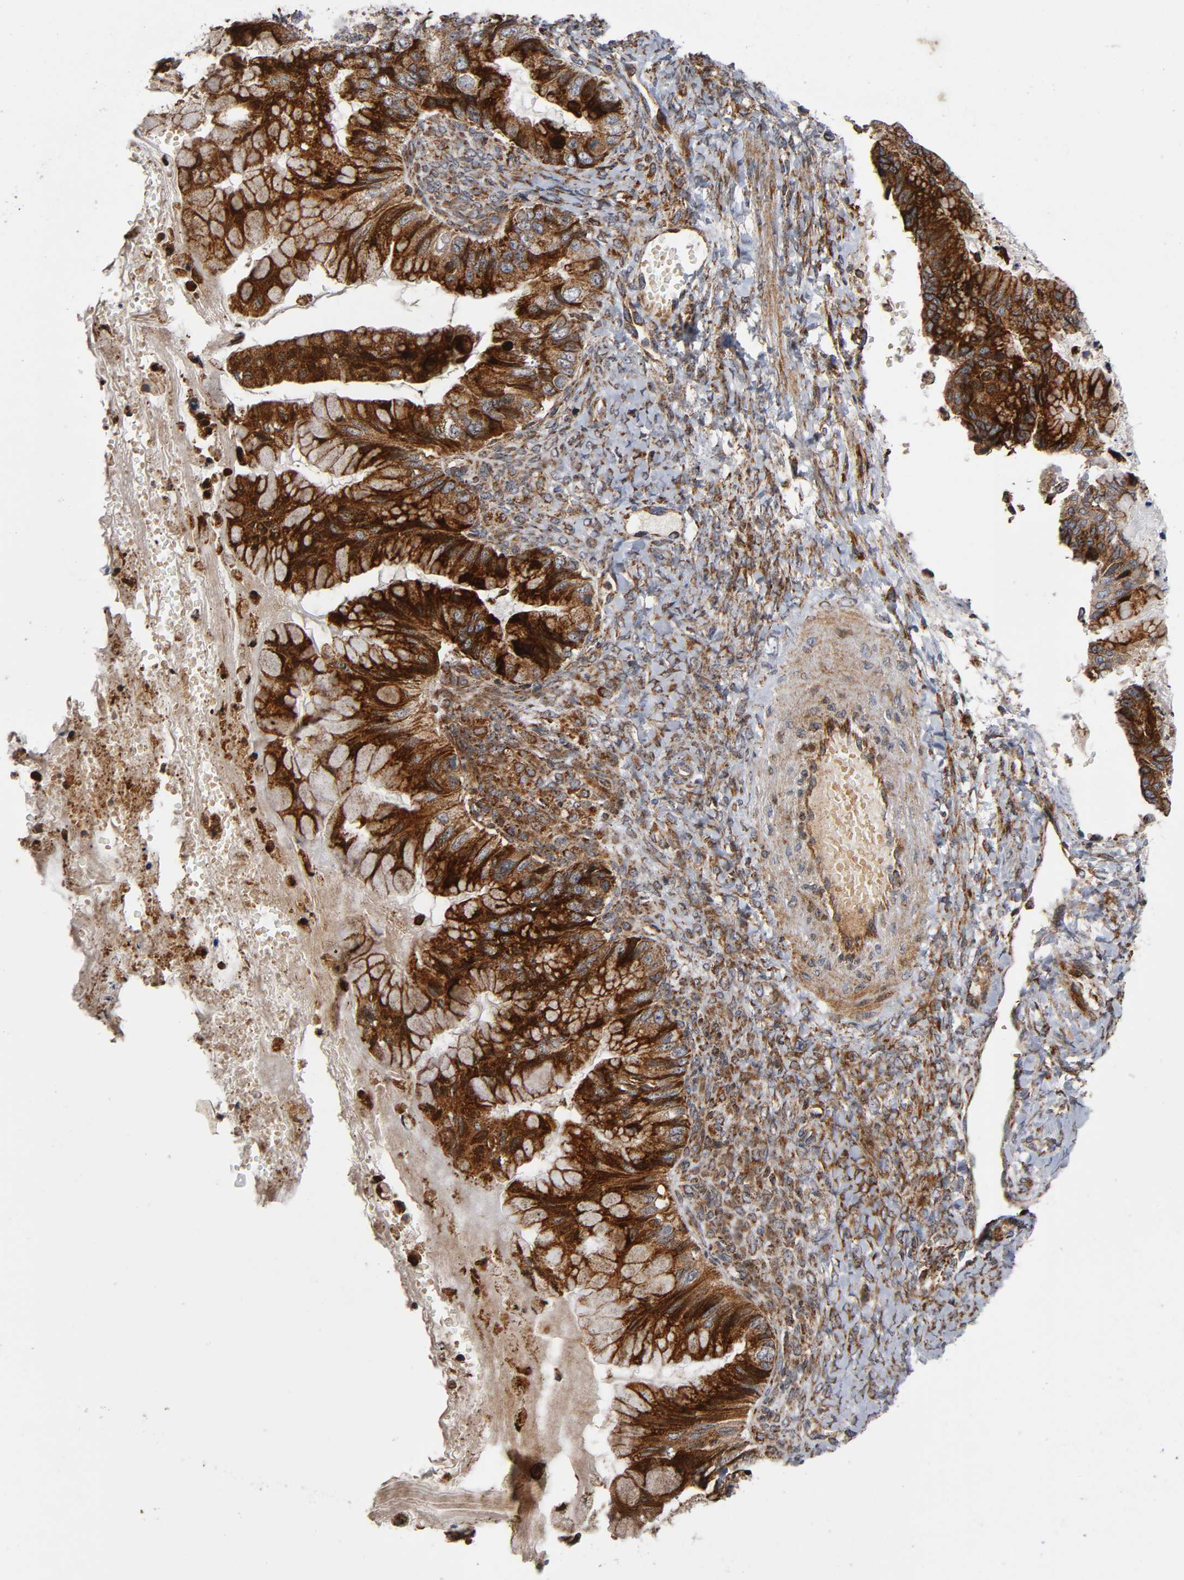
{"staining": {"intensity": "strong", "quantity": "25%-75%", "location": "cytoplasmic/membranous"}, "tissue": "ovarian cancer", "cell_type": "Tumor cells", "image_type": "cancer", "snomed": [{"axis": "morphology", "description": "Cystadenocarcinoma, mucinous, NOS"}, {"axis": "topography", "description": "Ovary"}], "caption": "Ovarian cancer (mucinous cystadenocarcinoma) tissue displays strong cytoplasmic/membranous positivity in about 25%-75% of tumor cells, visualized by immunohistochemistry. (Stains: DAB (3,3'-diaminobenzidine) in brown, nuclei in blue, Microscopy: brightfield microscopy at high magnification).", "gene": "MAP3K1", "patient": {"sex": "female", "age": 36}}